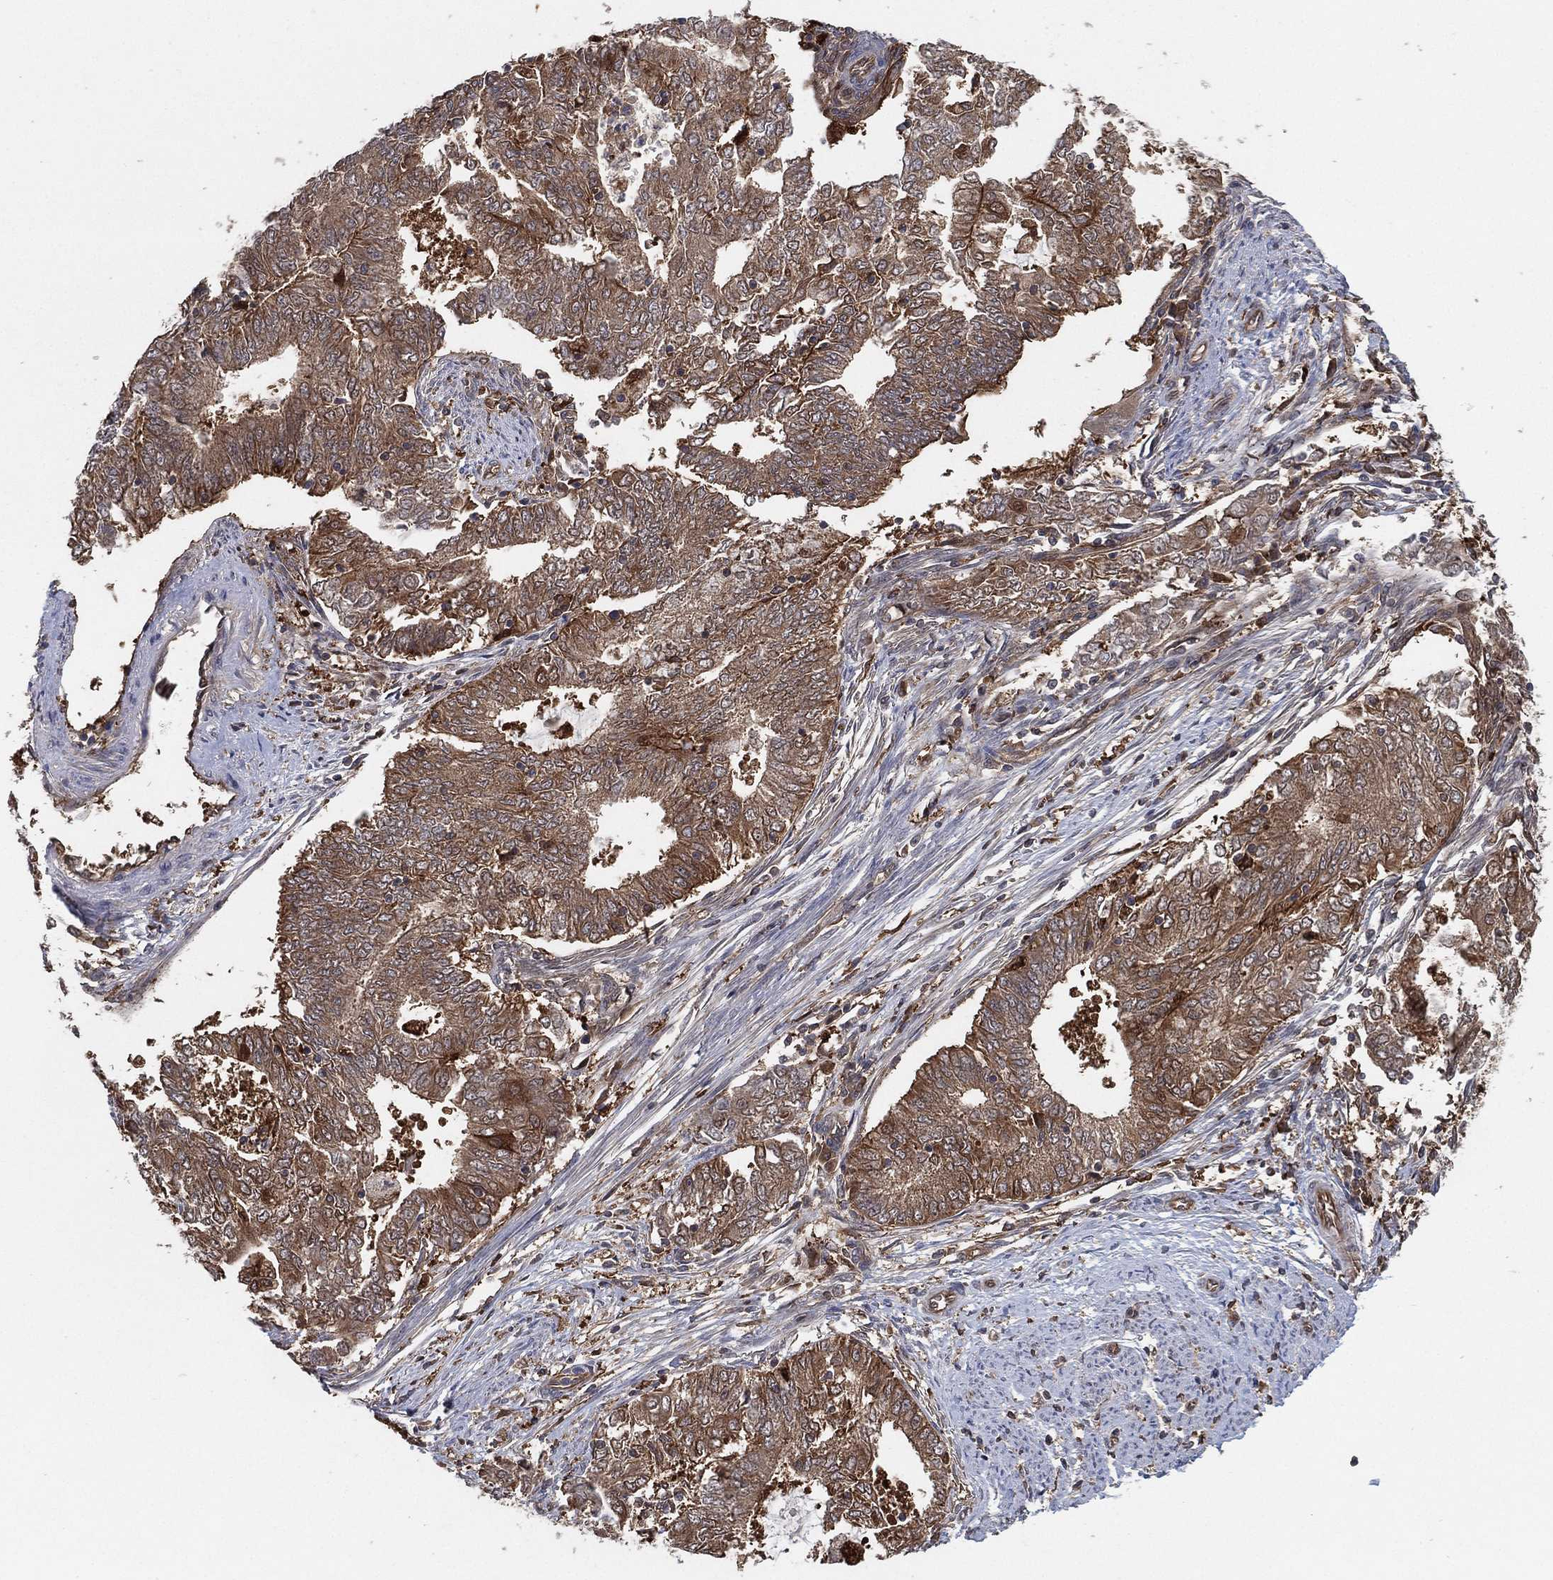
{"staining": {"intensity": "strong", "quantity": "25%-75%", "location": "cytoplasmic/membranous"}, "tissue": "endometrial cancer", "cell_type": "Tumor cells", "image_type": "cancer", "snomed": [{"axis": "morphology", "description": "Adenocarcinoma, NOS"}, {"axis": "topography", "description": "Endometrium"}], "caption": "An immunohistochemistry micrograph of tumor tissue is shown. Protein staining in brown highlights strong cytoplasmic/membranous positivity in endometrial adenocarcinoma within tumor cells.", "gene": "PSMG4", "patient": {"sex": "female", "age": 62}}